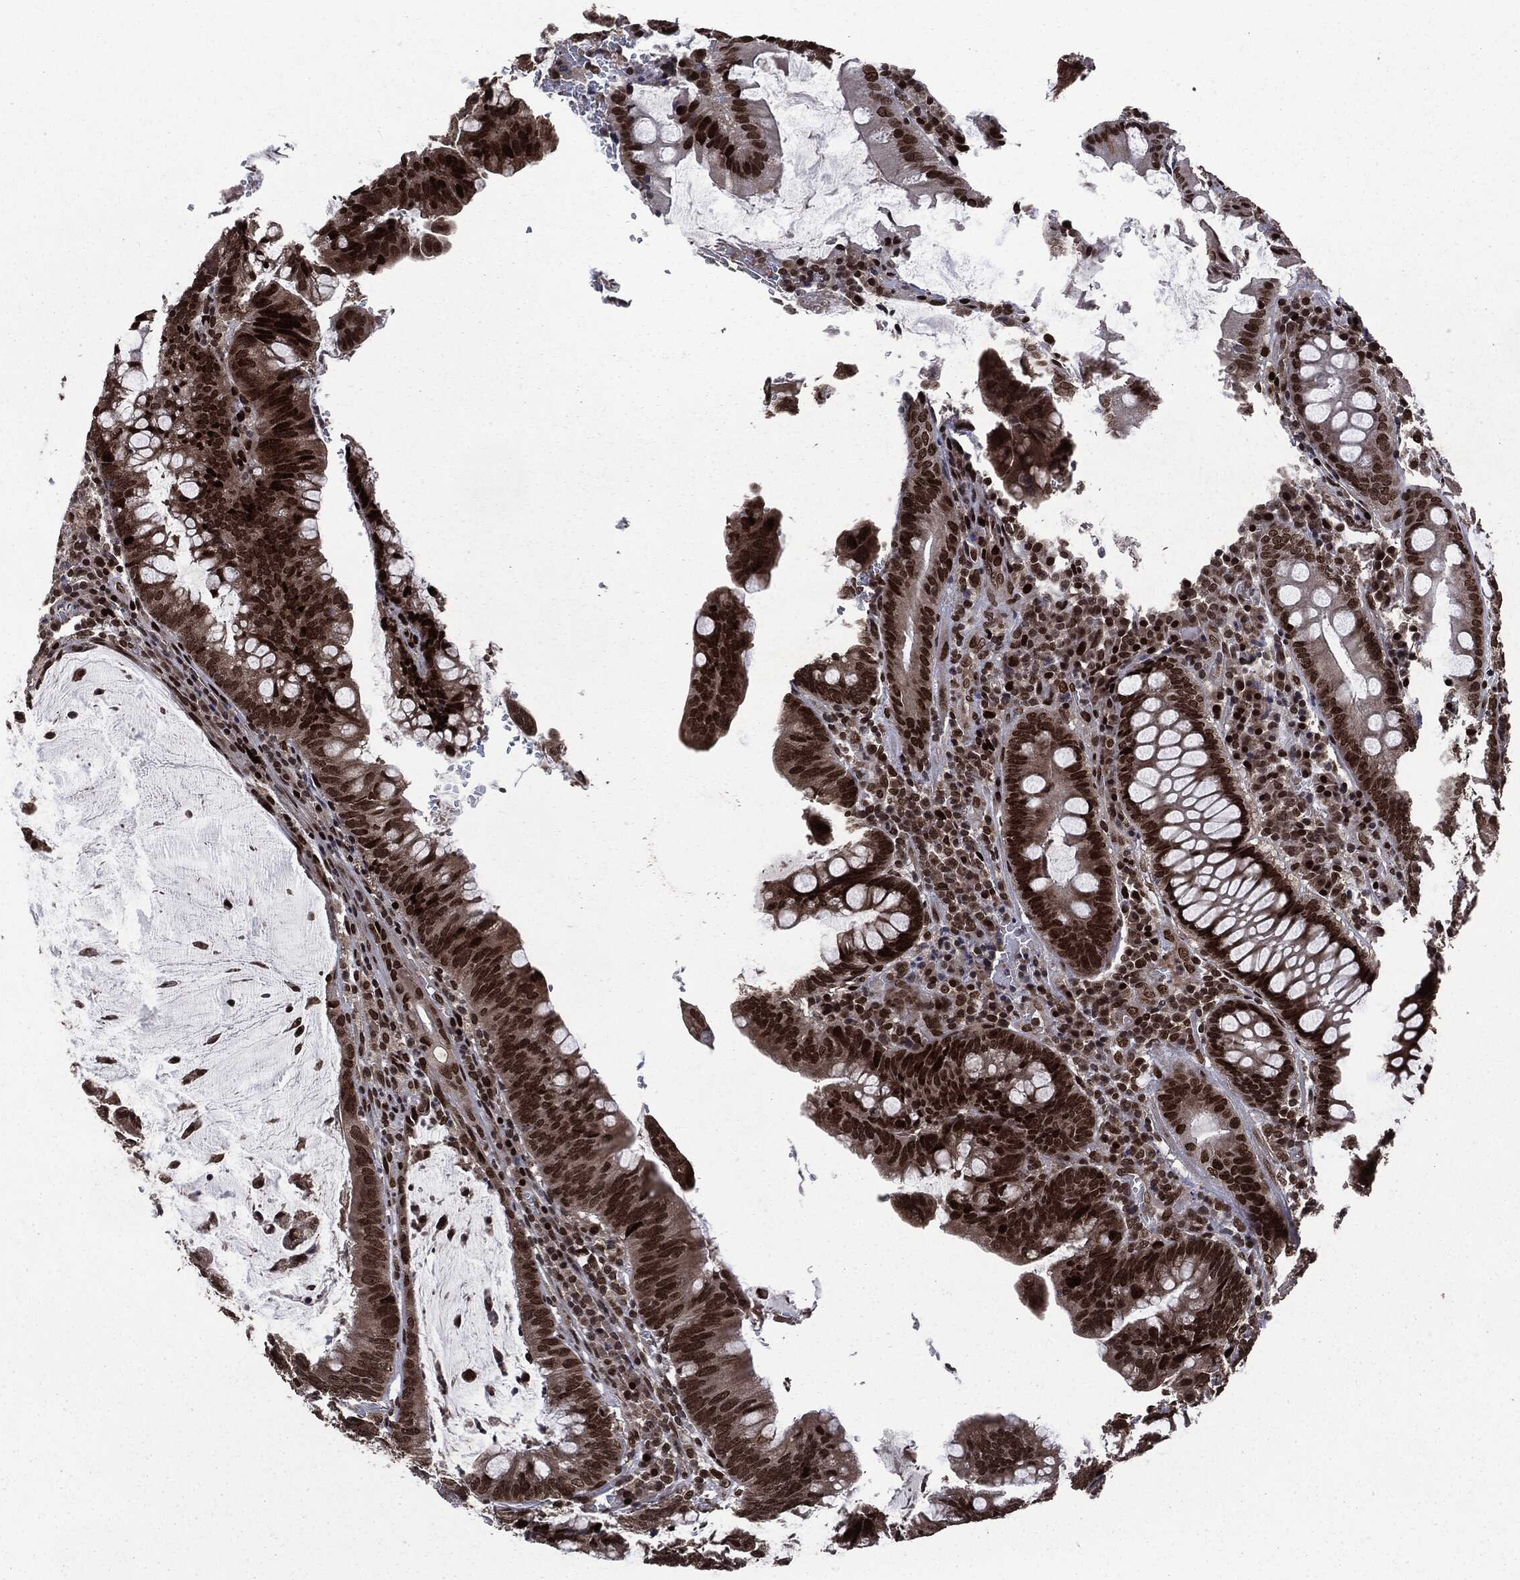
{"staining": {"intensity": "strong", "quantity": ">75%", "location": "nuclear"}, "tissue": "colorectal cancer", "cell_type": "Tumor cells", "image_type": "cancer", "snomed": [{"axis": "morphology", "description": "Adenocarcinoma, NOS"}, {"axis": "topography", "description": "Colon"}], "caption": "High-magnification brightfield microscopy of colorectal cancer (adenocarcinoma) stained with DAB (brown) and counterstained with hematoxylin (blue). tumor cells exhibit strong nuclear staining is seen in about>75% of cells.", "gene": "DVL2", "patient": {"sex": "male", "age": 62}}